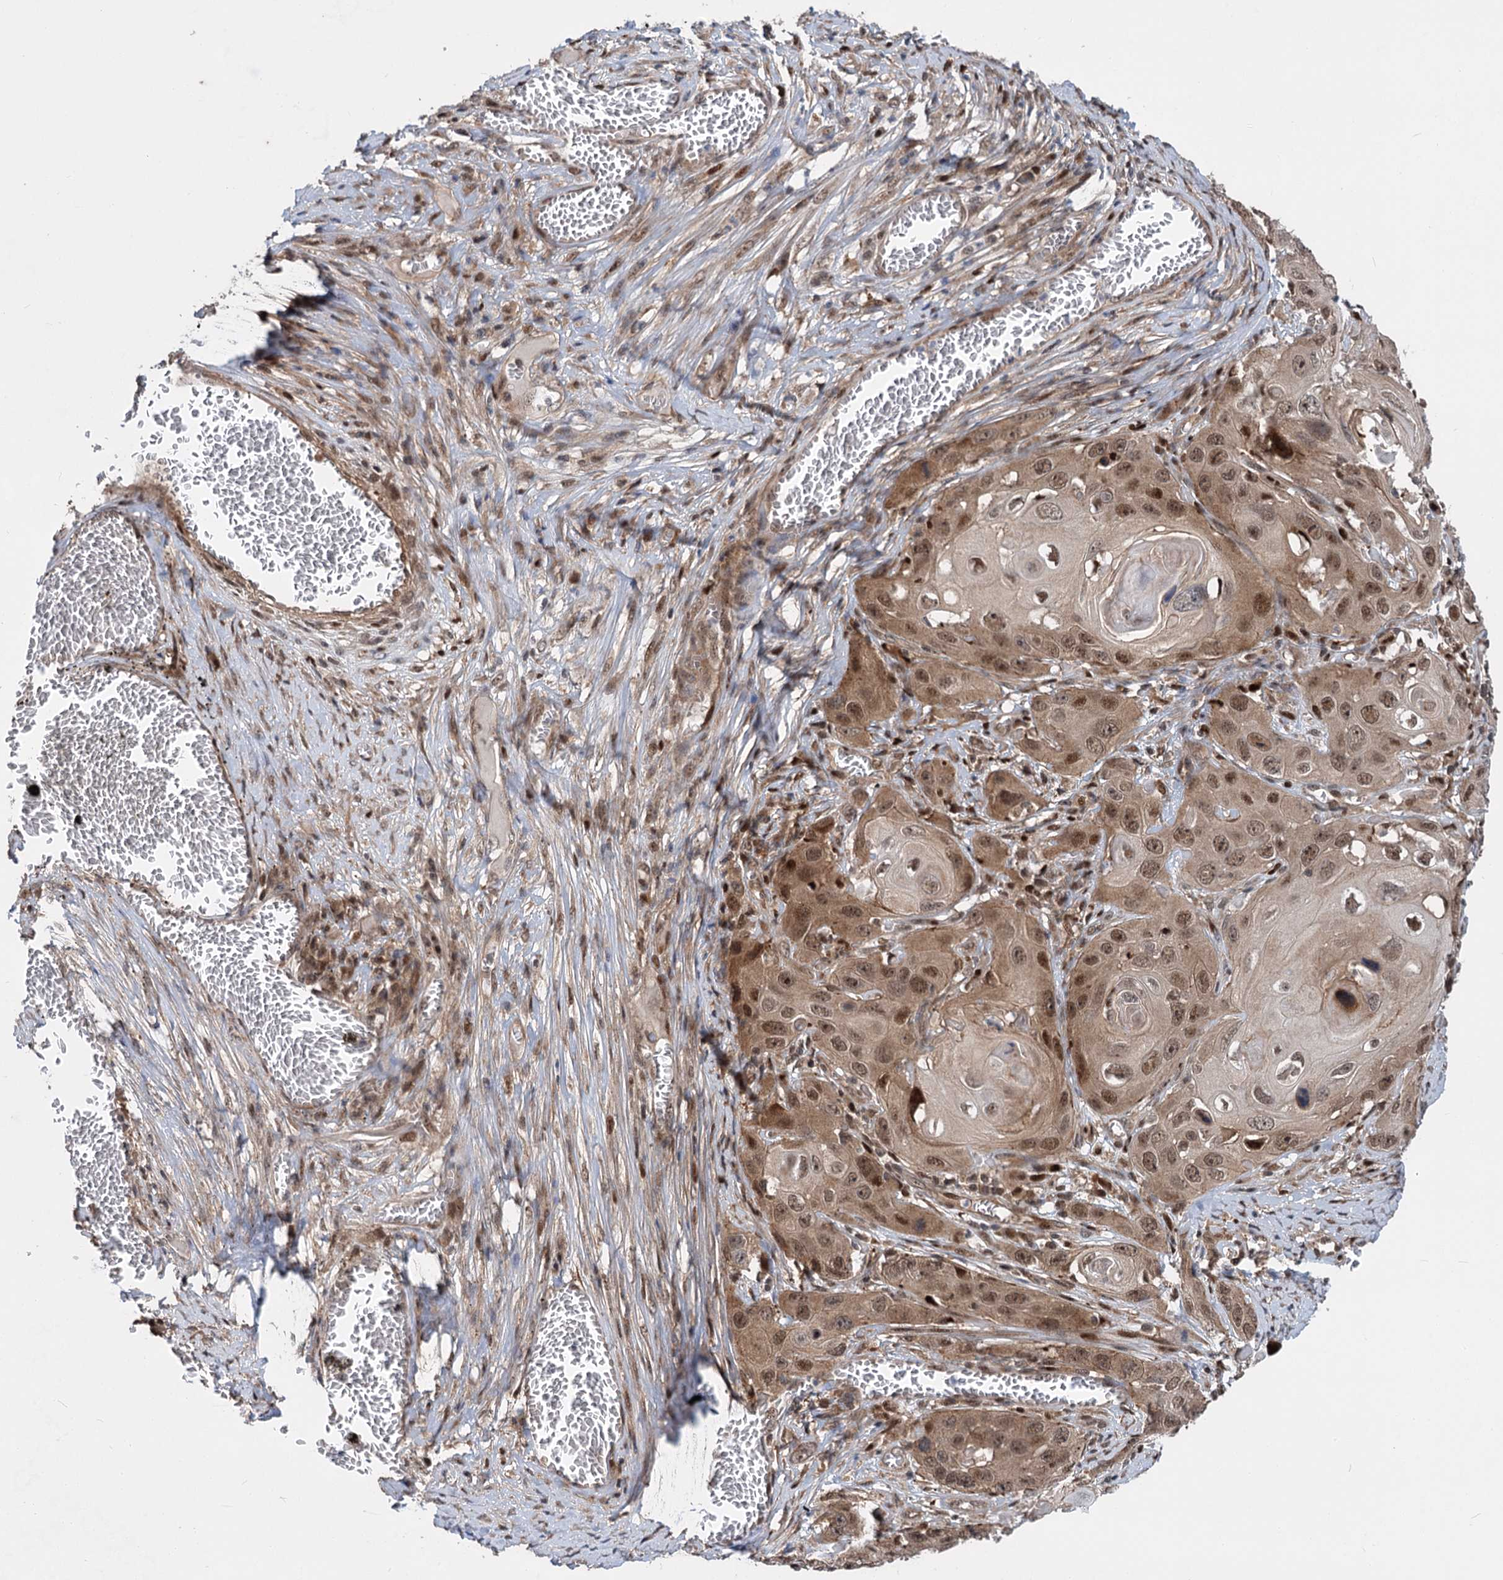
{"staining": {"intensity": "moderate", "quantity": ">75%", "location": "cytoplasmic/membranous,nuclear"}, "tissue": "skin cancer", "cell_type": "Tumor cells", "image_type": "cancer", "snomed": [{"axis": "morphology", "description": "Squamous cell carcinoma, NOS"}, {"axis": "topography", "description": "Skin"}], "caption": "Protein expression analysis of human skin cancer (squamous cell carcinoma) reveals moderate cytoplasmic/membranous and nuclear staining in about >75% of tumor cells. The staining is performed using DAB (3,3'-diaminobenzidine) brown chromogen to label protein expression. The nuclei are counter-stained blue using hematoxylin.", "gene": "GPBP1", "patient": {"sex": "male", "age": 55}}